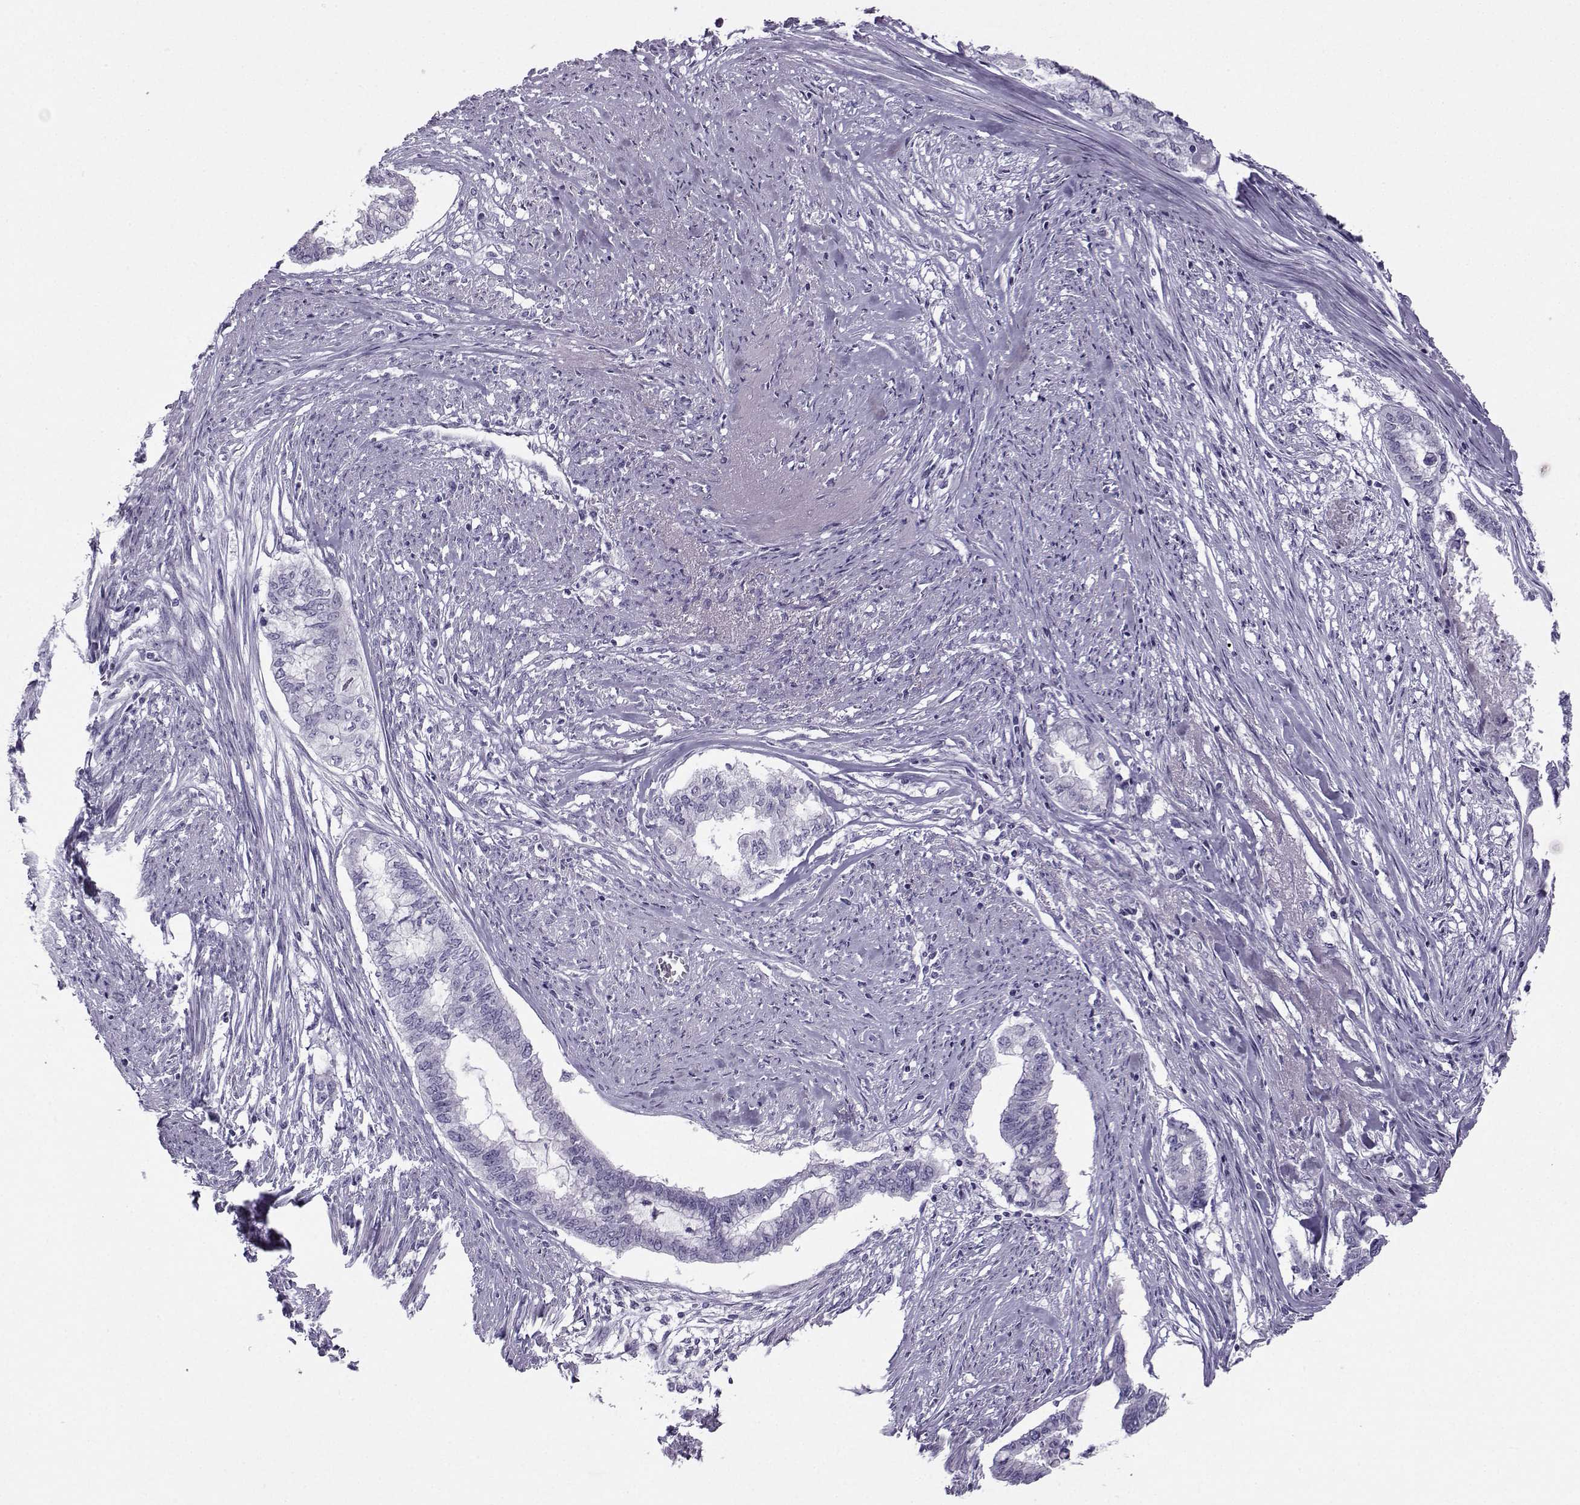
{"staining": {"intensity": "negative", "quantity": "none", "location": "none"}, "tissue": "endometrial cancer", "cell_type": "Tumor cells", "image_type": "cancer", "snomed": [{"axis": "morphology", "description": "Adenocarcinoma, NOS"}, {"axis": "topography", "description": "Endometrium"}], "caption": "Tumor cells show no significant expression in endometrial adenocarcinoma. (Stains: DAB (3,3'-diaminobenzidine) immunohistochemistry (IHC) with hematoxylin counter stain, Microscopy: brightfield microscopy at high magnification).", "gene": "ARMC2", "patient": {"sex": "female", "age": 79}}